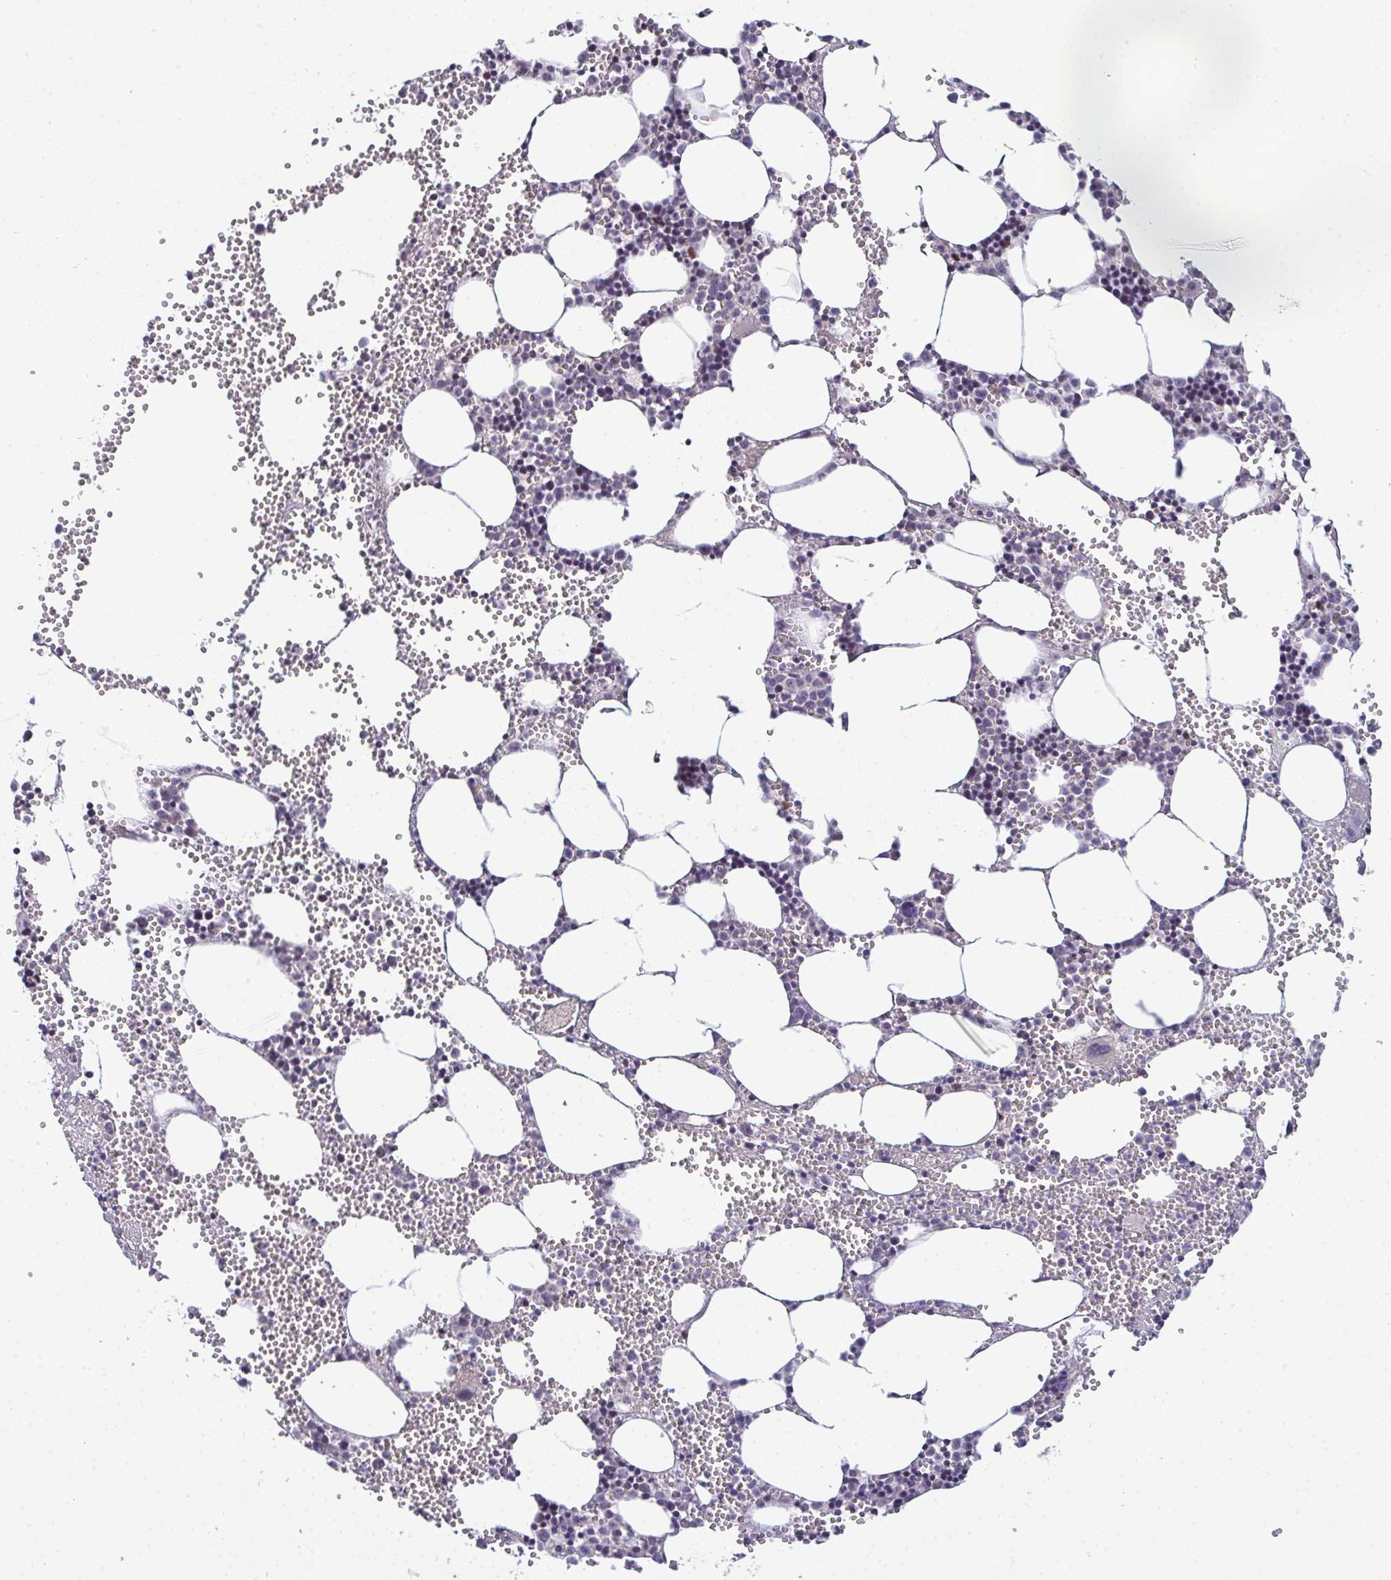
{"staining": {"intensity": "negative", "quantity": "none", "location": "none"}, "tissue": "bone marrow", "cell_type": "Hematopoietic cells", "image_type": "normal", "snomed": [{"axis": "morphology", "description": "Normal tissue, NOS"}, {"axis": "topography", "description": "Bone marrow"}], "caption": "DAB (3,3'-diaminobenzidine) immunohistochemical staining of normal bone marrow shows no significant staining in hematopoietic cells.", "gene": "ODF1", "patient": {"sex": "male", "age": 89}}